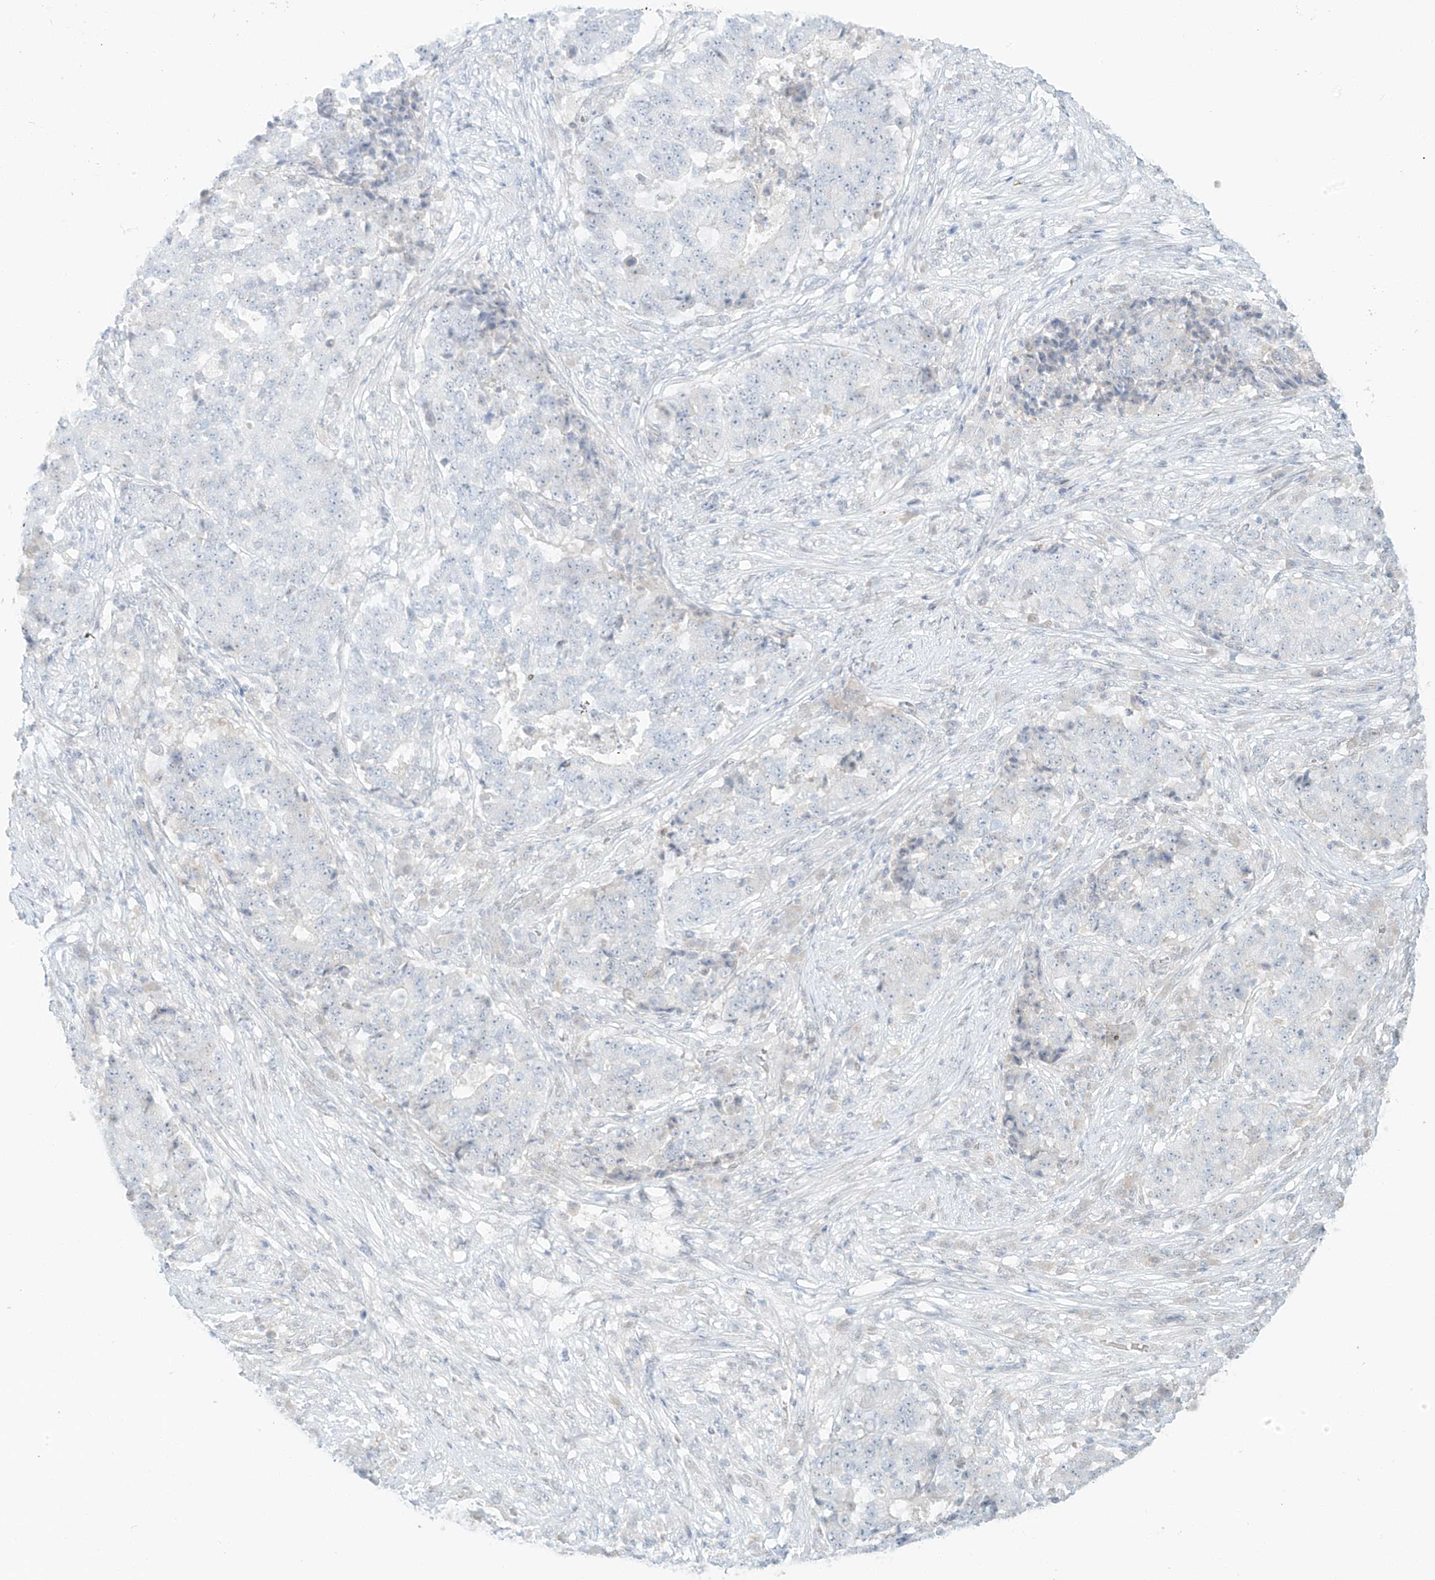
{"staining": {"intensity": "negative", "quantity": "none", "location": "none"}, "tissue": "stomach cancer", "cell_type": "Tumor cells", "image_type": "cancer", "snomed": [{"axis": "morphology", "description": "Adenocarcinoma, NOS"}, {"axis": "topography", "description": "Stomach"}], "caption": "There is no significant staining in tumor cells of stomach adenocarcinoma.", "gene": "ZNF774", "patient": {"sex": "male", "age": 59}}